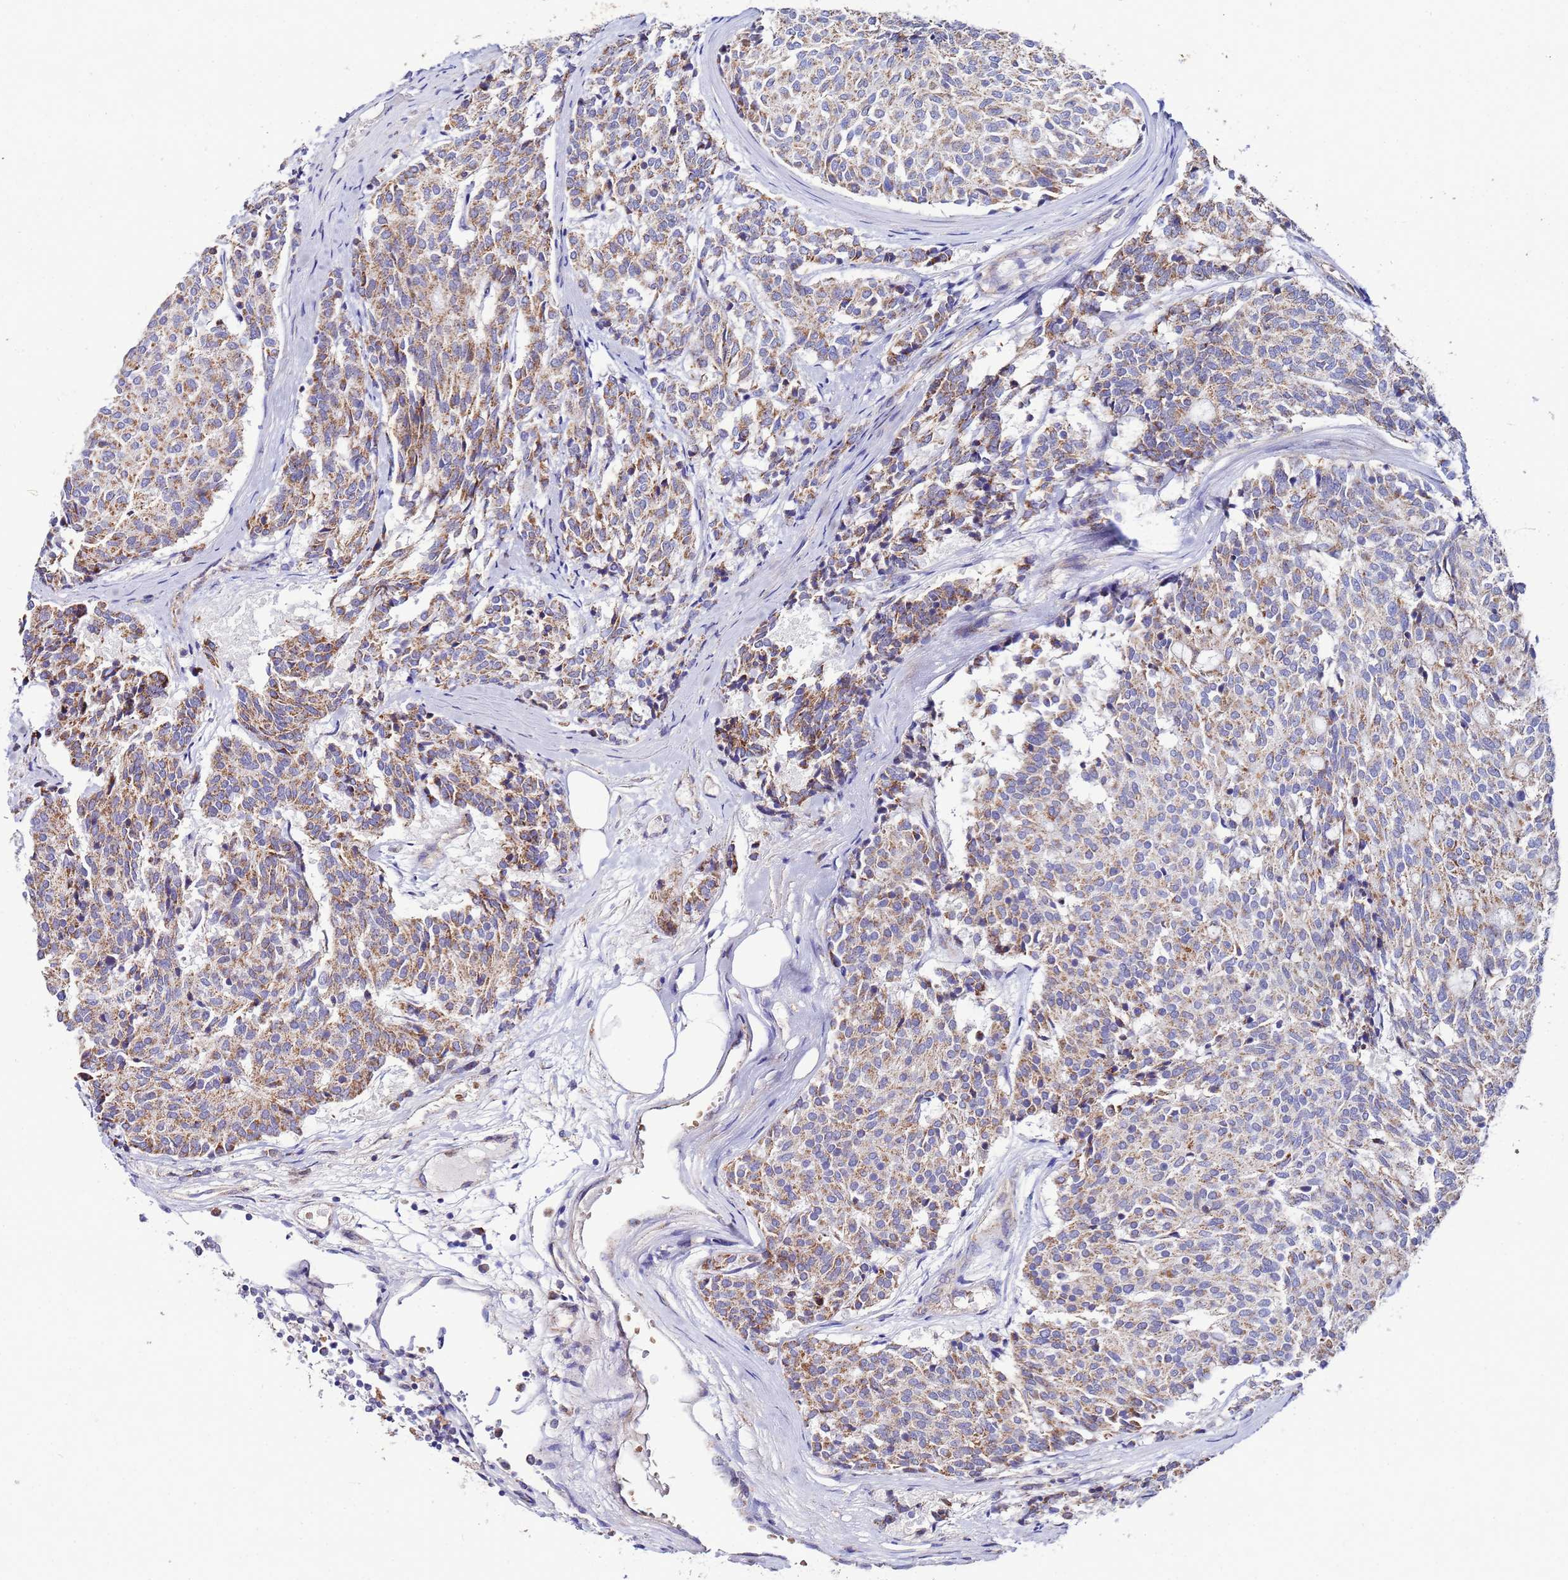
{"staining": {"intensity": "moderate", "quantity": ">75%", "location": "cytoplasmic/membranous"}, "tissue": "carcinoid", "cell_type": "Tumor cells", "image_type": "cancer", "snomed": [{"axis": "morphology", "description": "Carcinoid, malignant, NOS"}, {"axis": "topography", "description": "Pancreas"}], "caption": "Human carcinoid stained with a protein marker exhibits moderate staining in tumor cells.", "gene": "FAHD2A", "patient": {"sex": "female", "age": 54}}